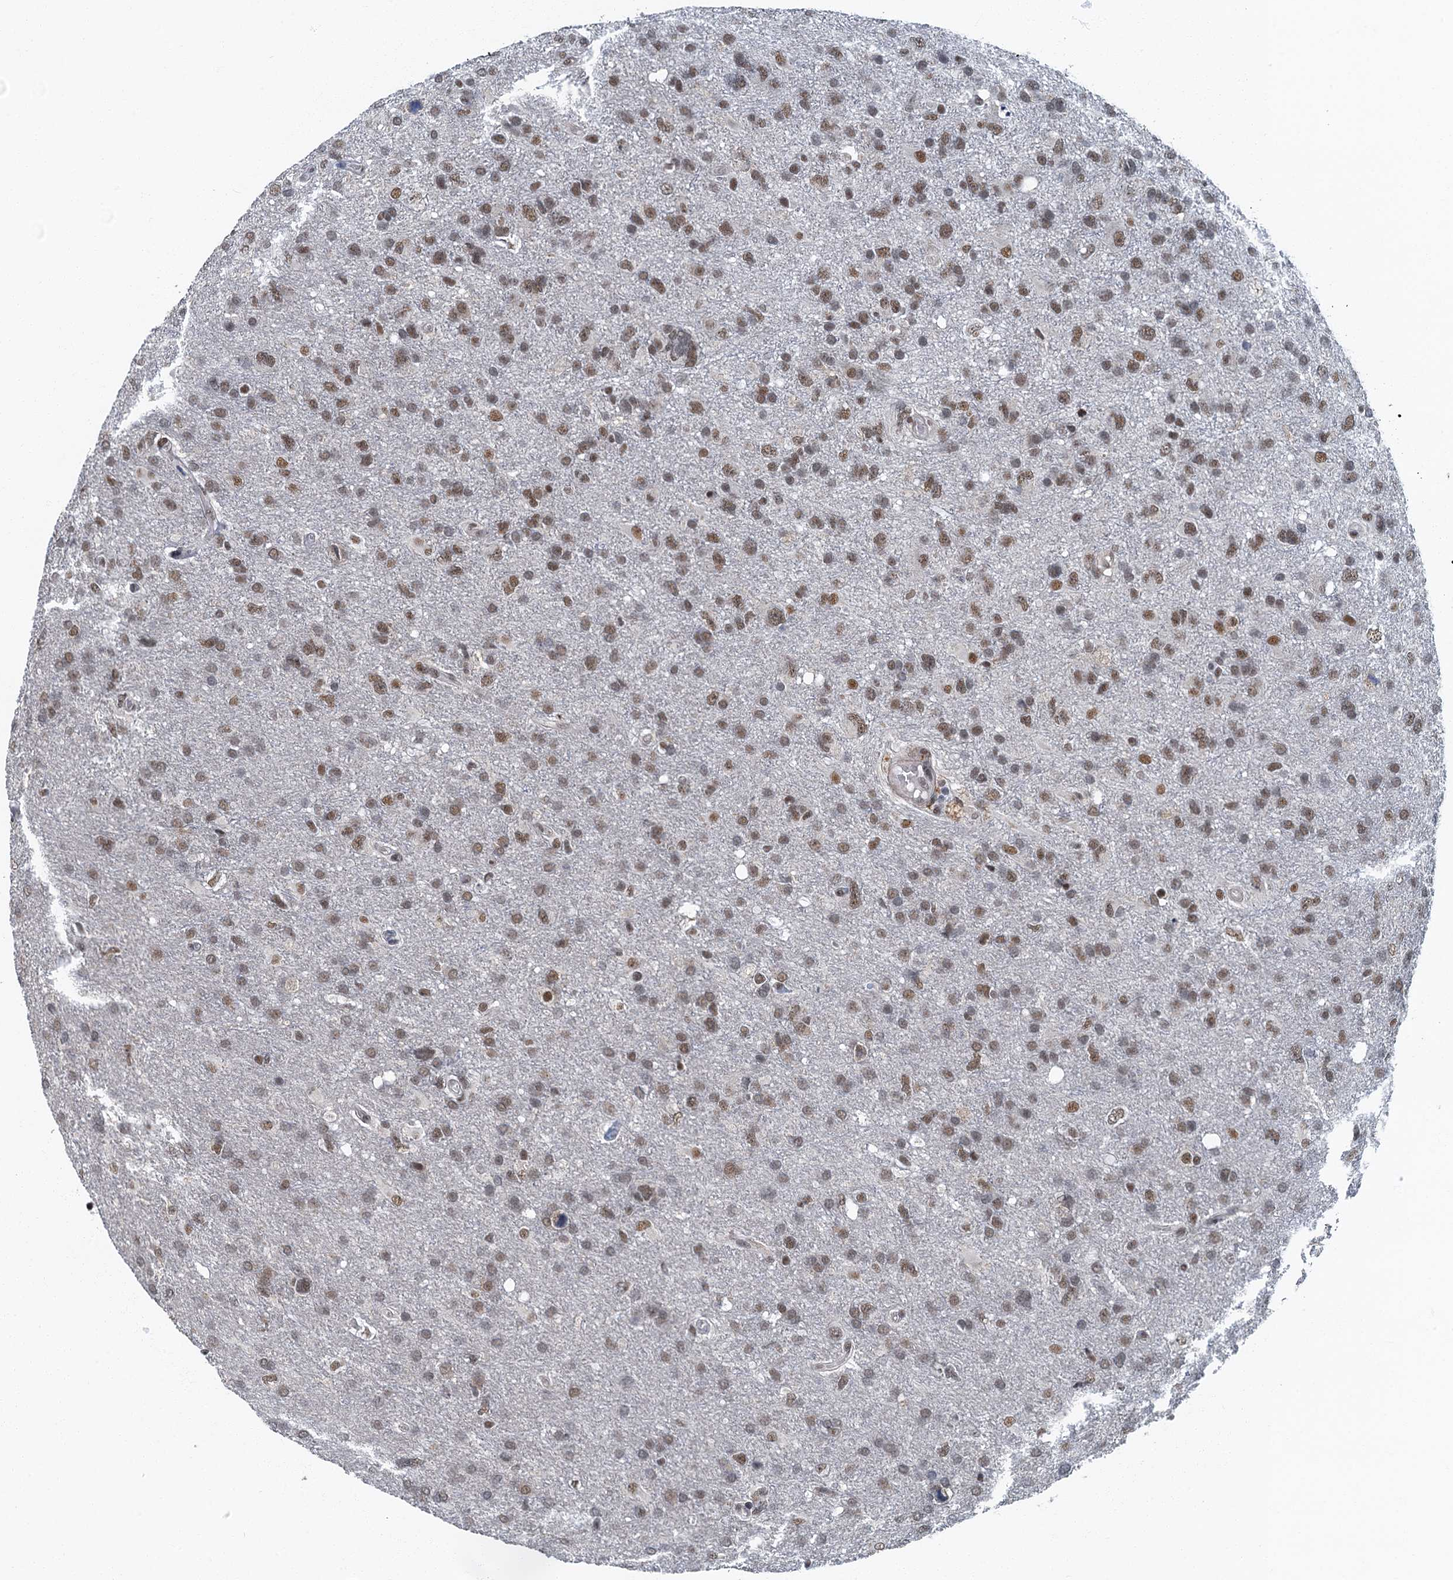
{"staining": {"intensity": "moderate", "quantity": ">75%", "location": "nuclear"}, "tissue": "glioma", "cell_type": "Tumor cells", "image_type": "cancer", "snomed": [{"axis": "morphology", "description": "Glioma, malignant, High grade"}, {"axis": "topography", "description": "Brain"}], "caption": "Protein expression analysis of glioma demonstrates moderate nuclear positivity in about >75% of tumor cells. Using DAB (brown) and hematoxylin (blue) stains, captured at high magnification using brightfield microscopy.", "gene": "GADL1", "patient": {"sex": "male", "age": 61}}